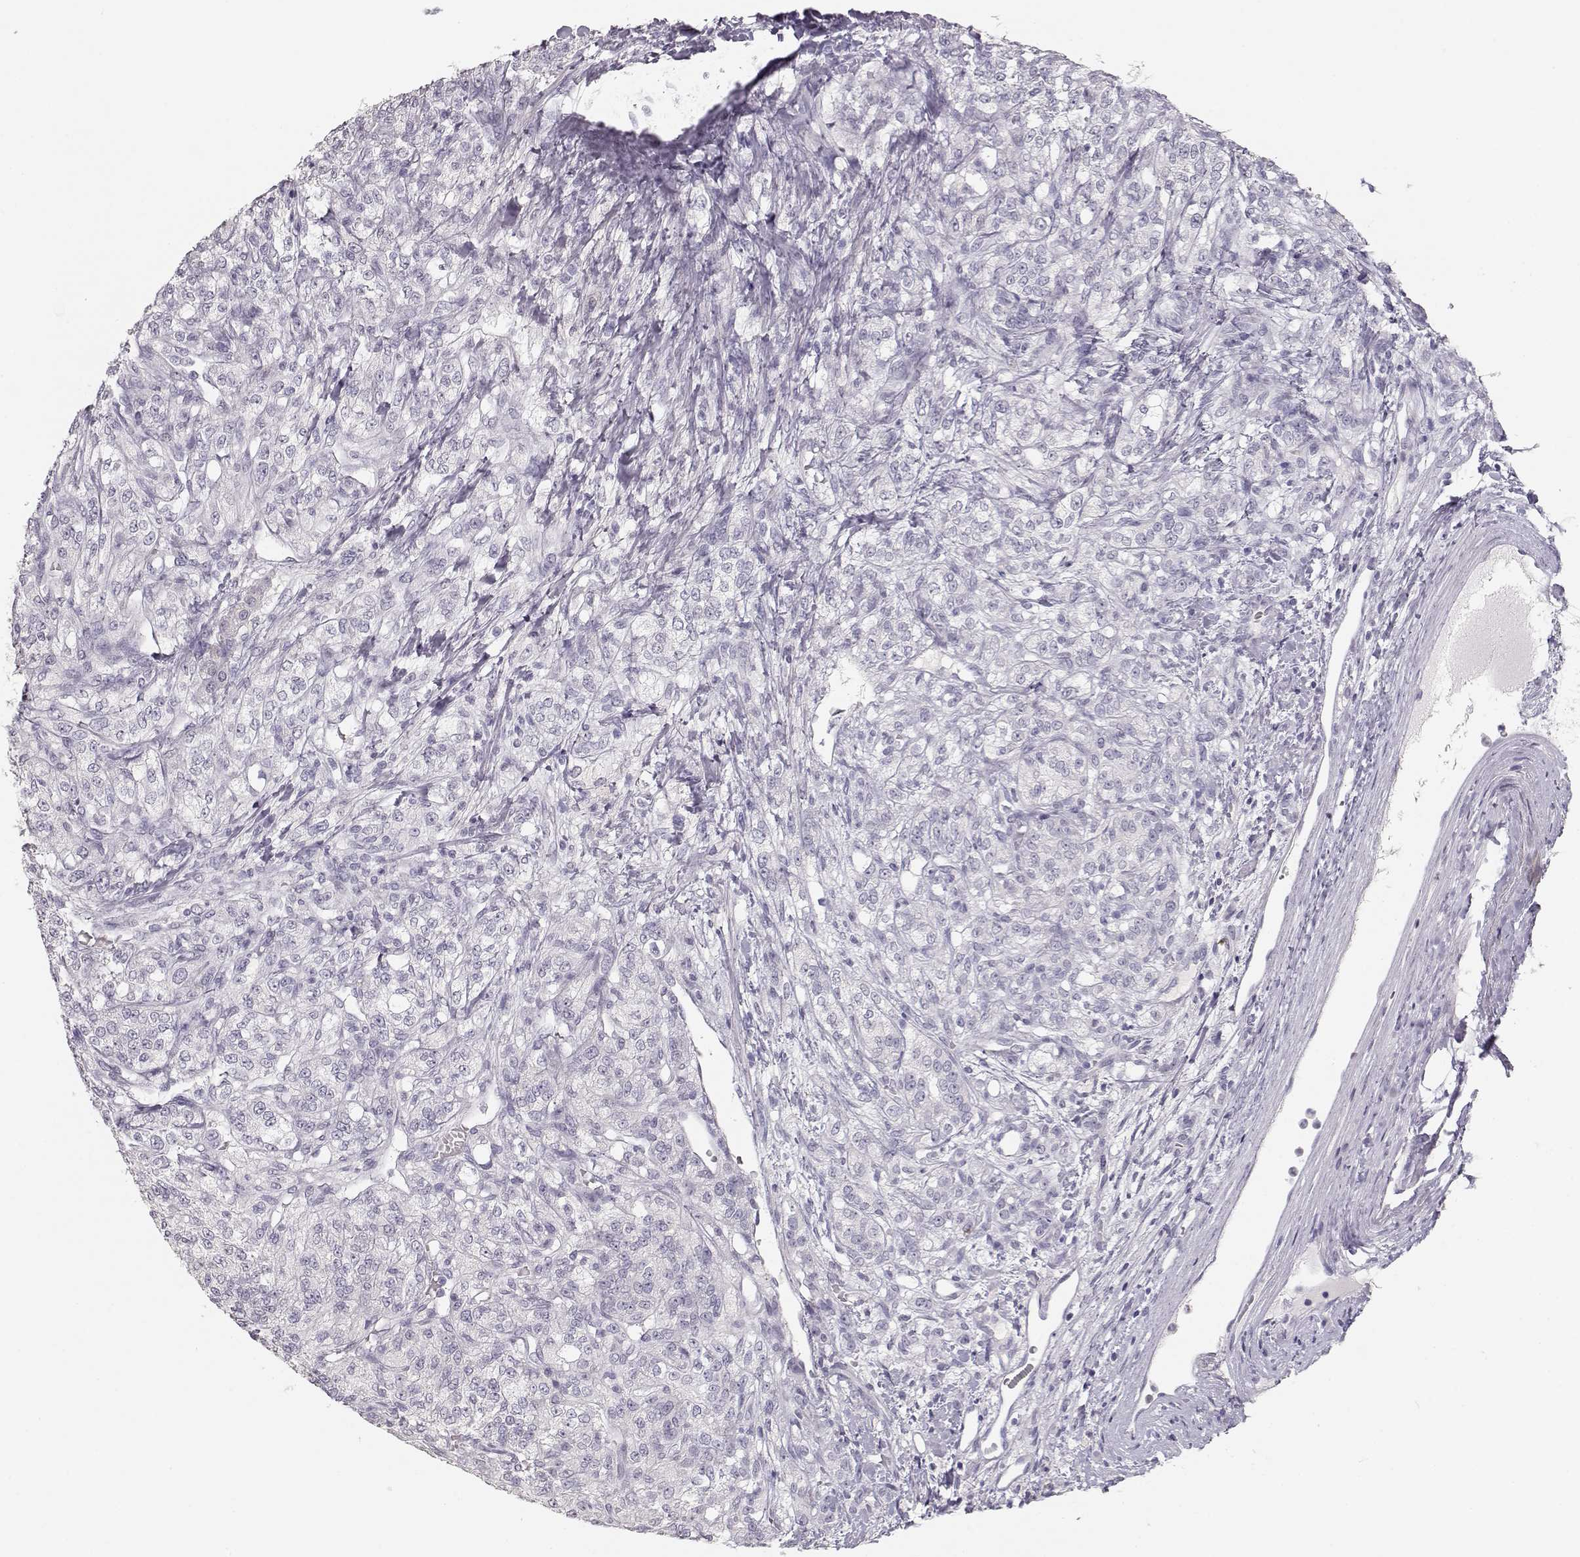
{"staining": {"intensity": "negative", "quantity": "none", "location": "none"}, "tissue": "renal cancer", "cell_type": "Tumor cells", "image_type": "cancer", "snomed": [{"axis": "morphology", "description": "Adenocarcinoma, NOS"}, {"axis": "topography", "description": "Kidney"}], "caption": "Immunohistochemical staining of renal cancer (adenocarcinoma) exhibits no significant expression in tumor cells. (DAB IHC visualized using brightfield microscopy, high magnification).", "gene": "TKTL1", "patient": {"sex": "female", "age": 63}}